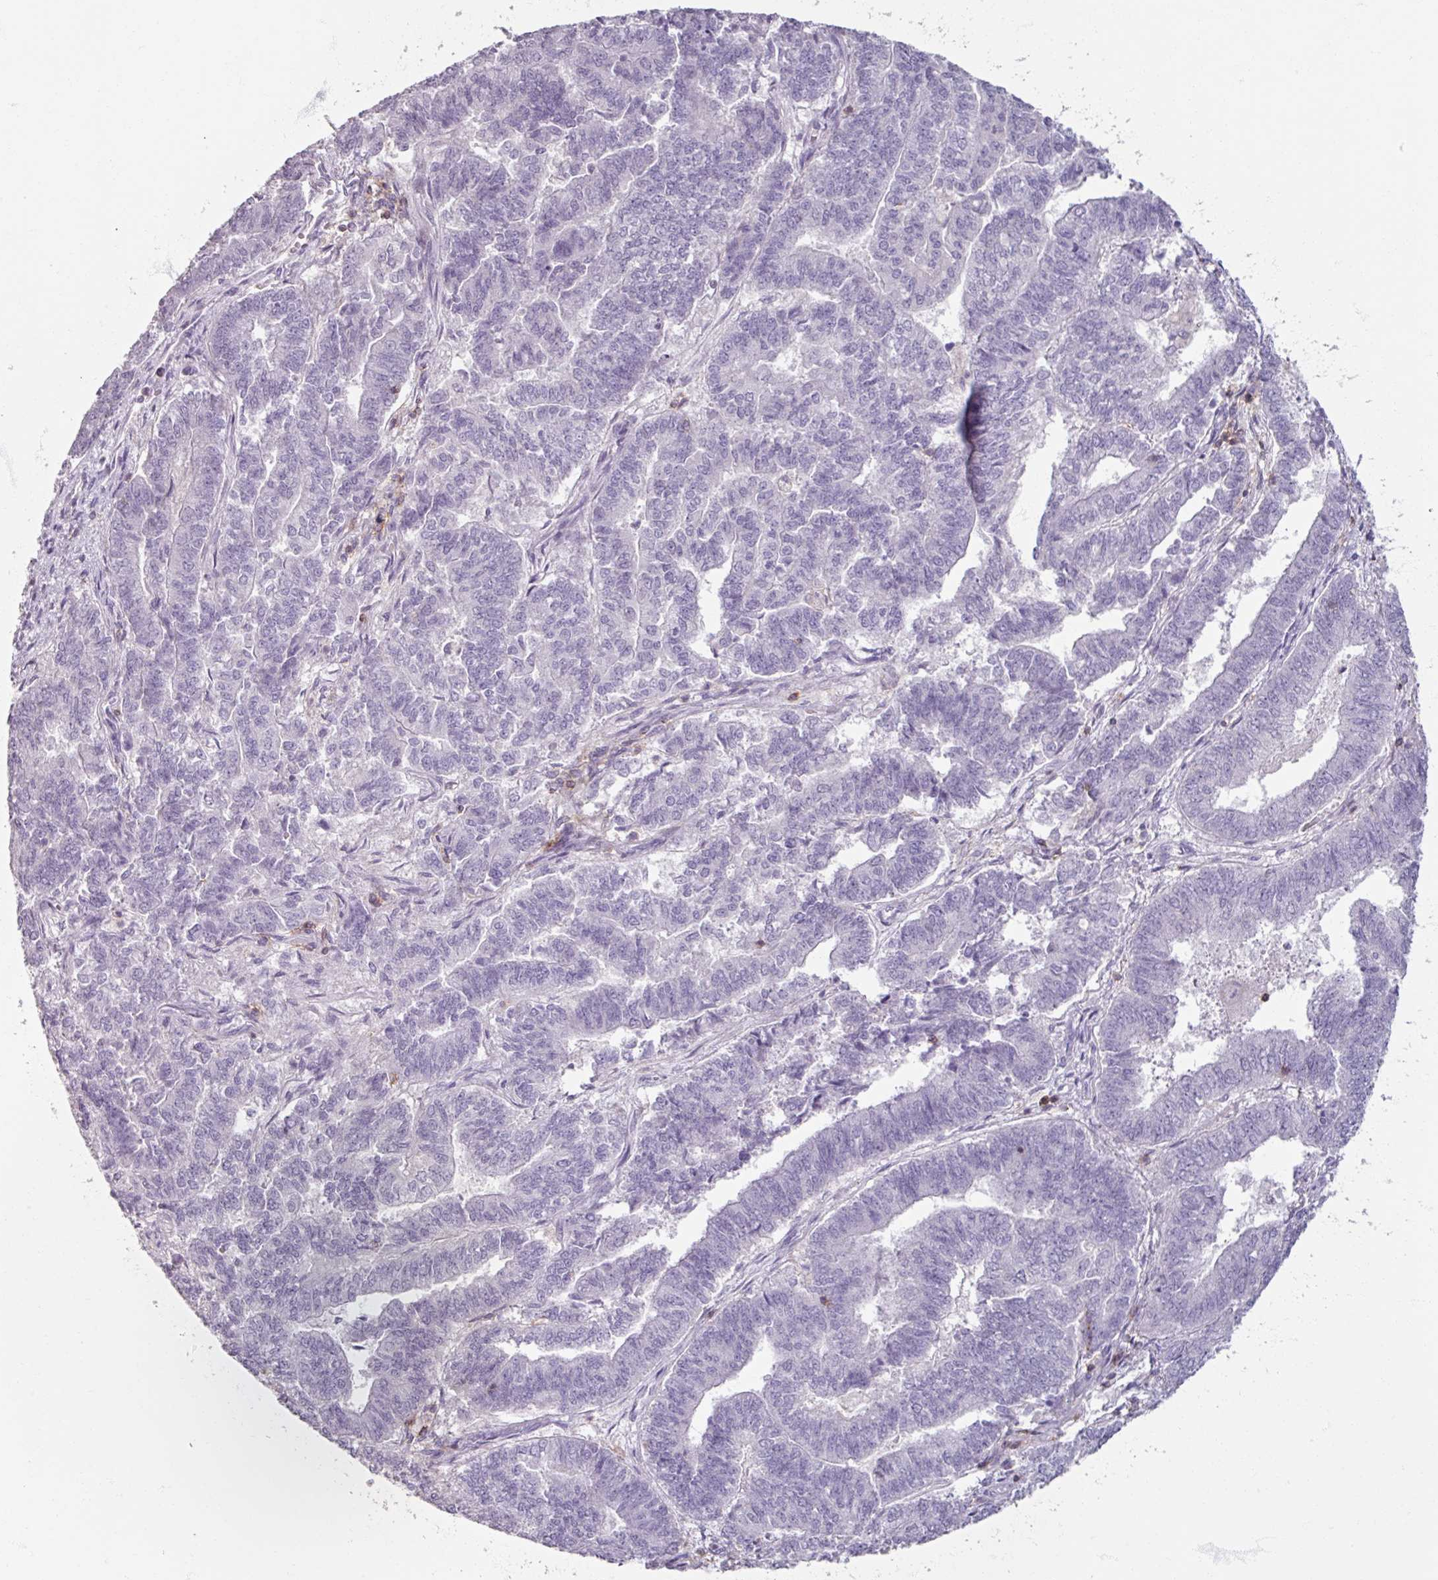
{"staining": {"intensity": "negative", "quantity": "none", "location": "none"}, "tissue": "endometrial cancer", "cell_type": "Tumor cells", "image_type": "cancer", "snomed": [{"axis": "morphology", "description": "Adenocarcinoma, NOS"}, {"axis": "topography", "description": "Endometrium"}], "caption": "DAB (3,3'-diaminobenzidine) immunohistochemical staining of human endometrial cancer (adenocarcinoma) reveals no significant expression in tumor cells.", "gene": "PTPRC", "patient": {"sex": "female", "age": 72}}